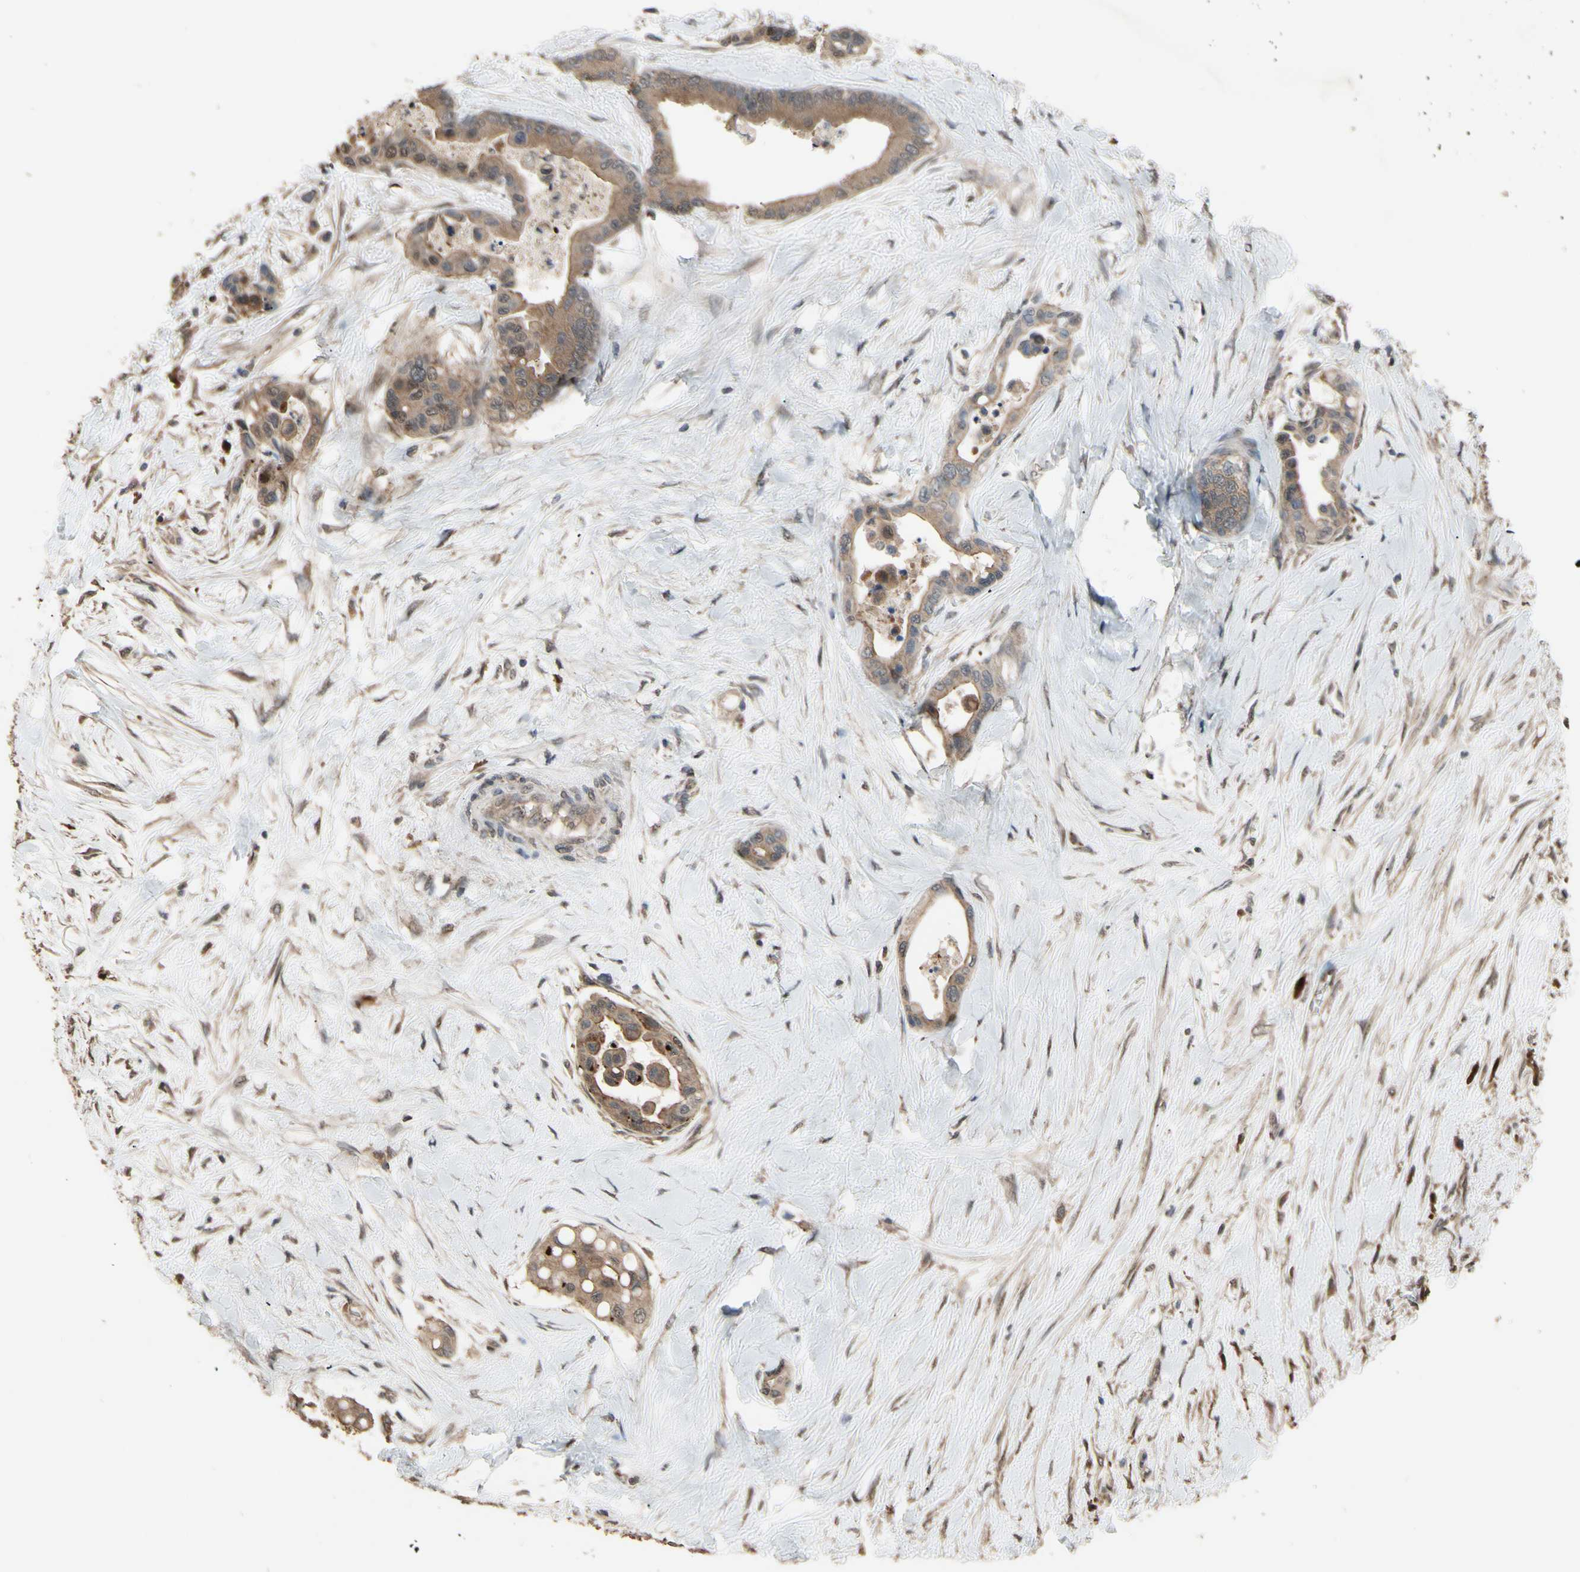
{"staining": {"intensity": "weak", "quantity": ">75%", "location": "cytoplasmic/membranous"}, "tissue": "colorectal cancer", "cell_type": "Tumor cells", "image_type": "cancer", "snomed": [{"axis": "morphology", "description": "Normal tissue, NOS"}, {"axis": "morphology", "description": "Adenocarcinoma, NOS"}, {"axis": "topography", "description": "Colon"}], "caption": "IHC of colorectal cancer displays low levels of weak cytoplasmic/membranous expression in approximately >75% of tumor cells. (Stains: DAB in brown, nuclei in blue, Microscopy: brightfield microscopy at high magnification).", "gene": "CSF1R", "patient": {"sex": "male", "age": 82}}